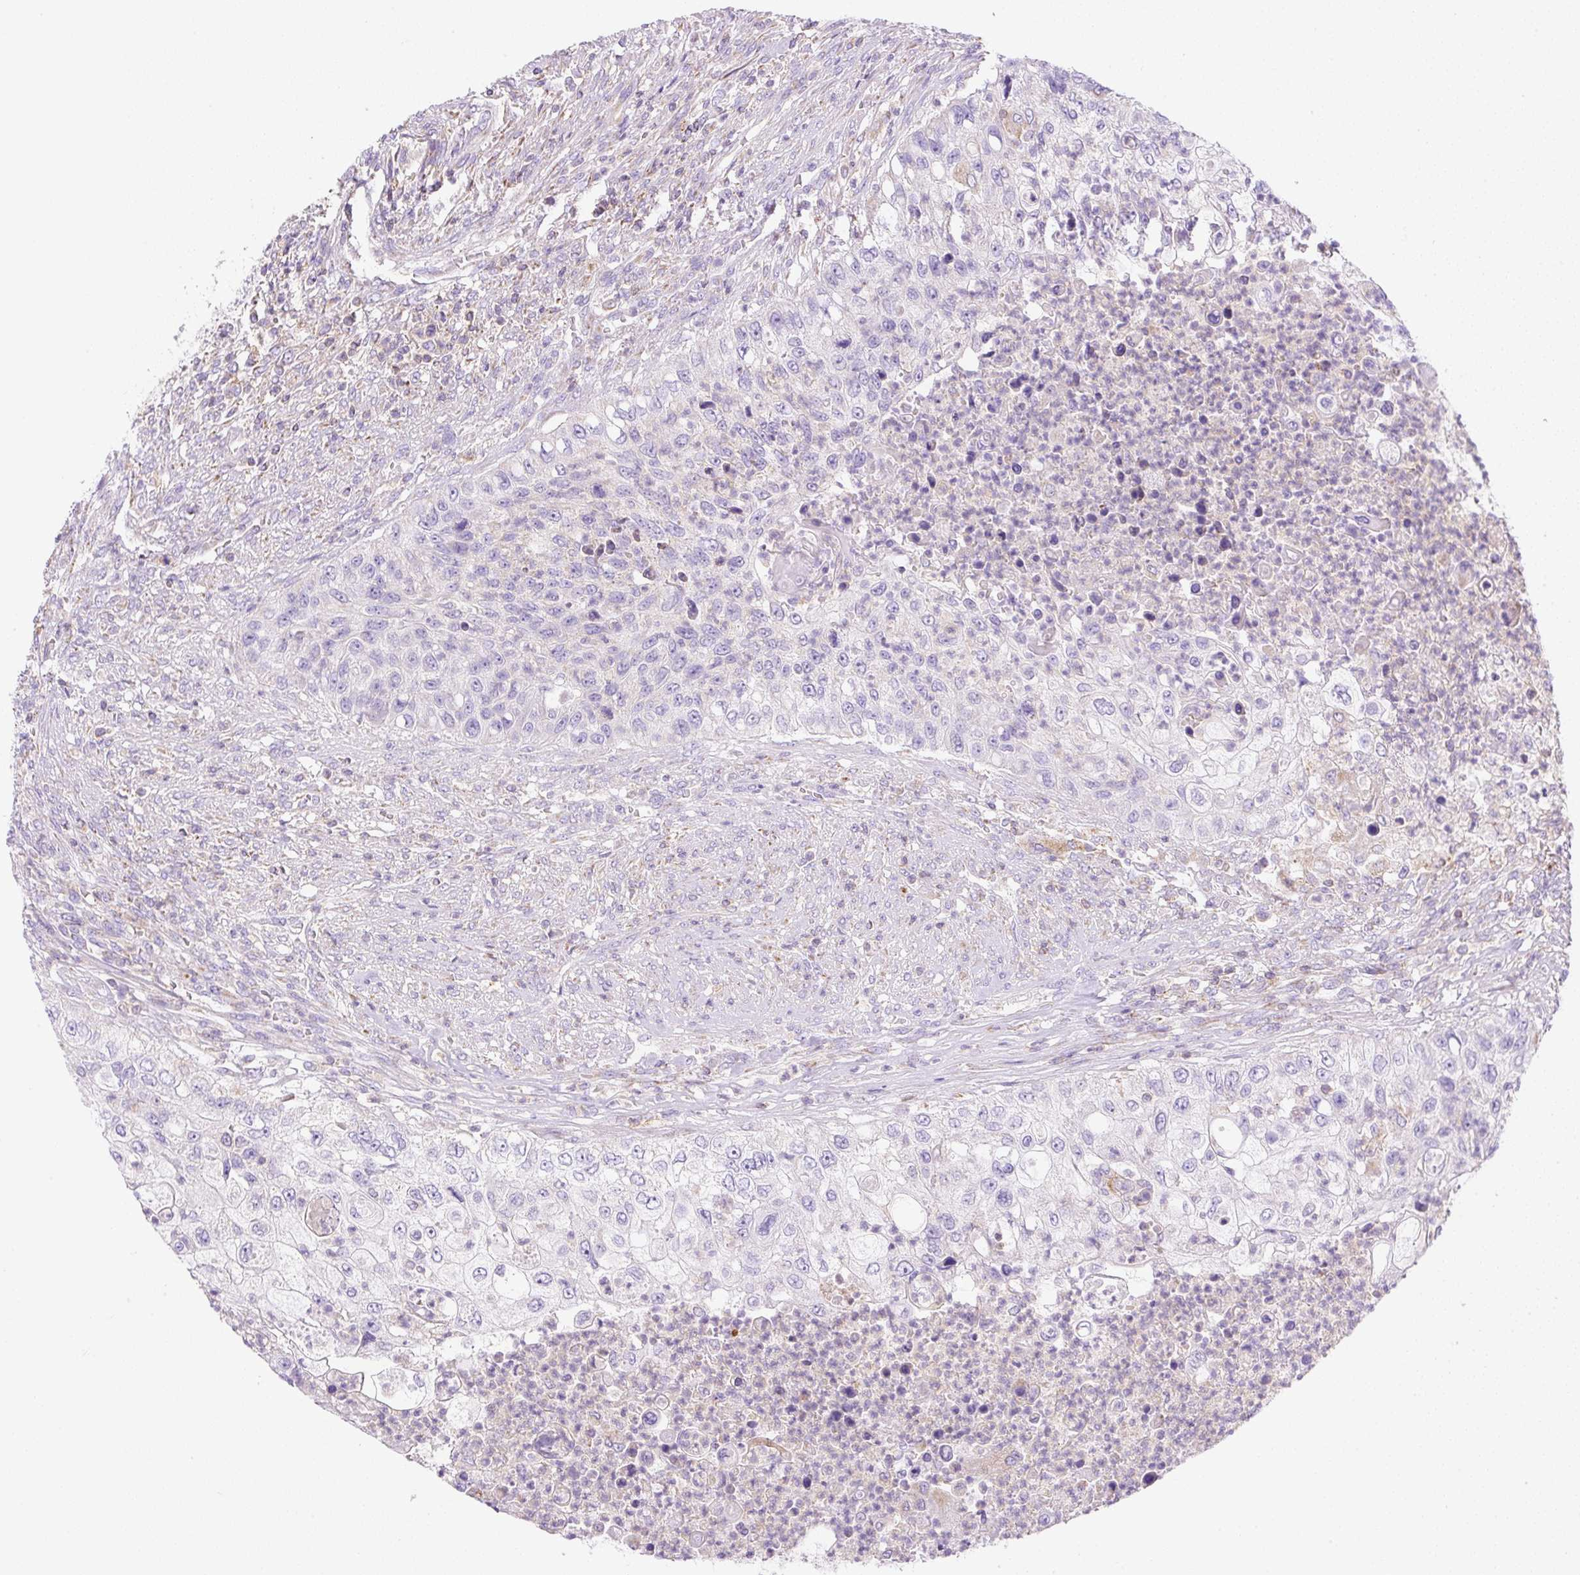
{"staining": {"intensity": "negative", "quantity": "none", "location": "none"}, "tissue": "urothelial cancer", "cell_type": "Tumor cells", "image_type": "cancer", "snomed": [{"axis": "morphology", "description": "Urothelial carcinoma, High grade"}, {"axis": "topography", "description": "Urinary bladder"}], "caption": "IHC image of neoplastic tissue: urothelial cancer stained with DAB (3,3'-diaminobenzidine) displays no significant protein expression in tumor cells. (DAB (3,3'-diaminobenzidine) IHC with hematoxylin counter stain).", "gene": "NF1", "patient": {"sex": "female", "age": 60}}